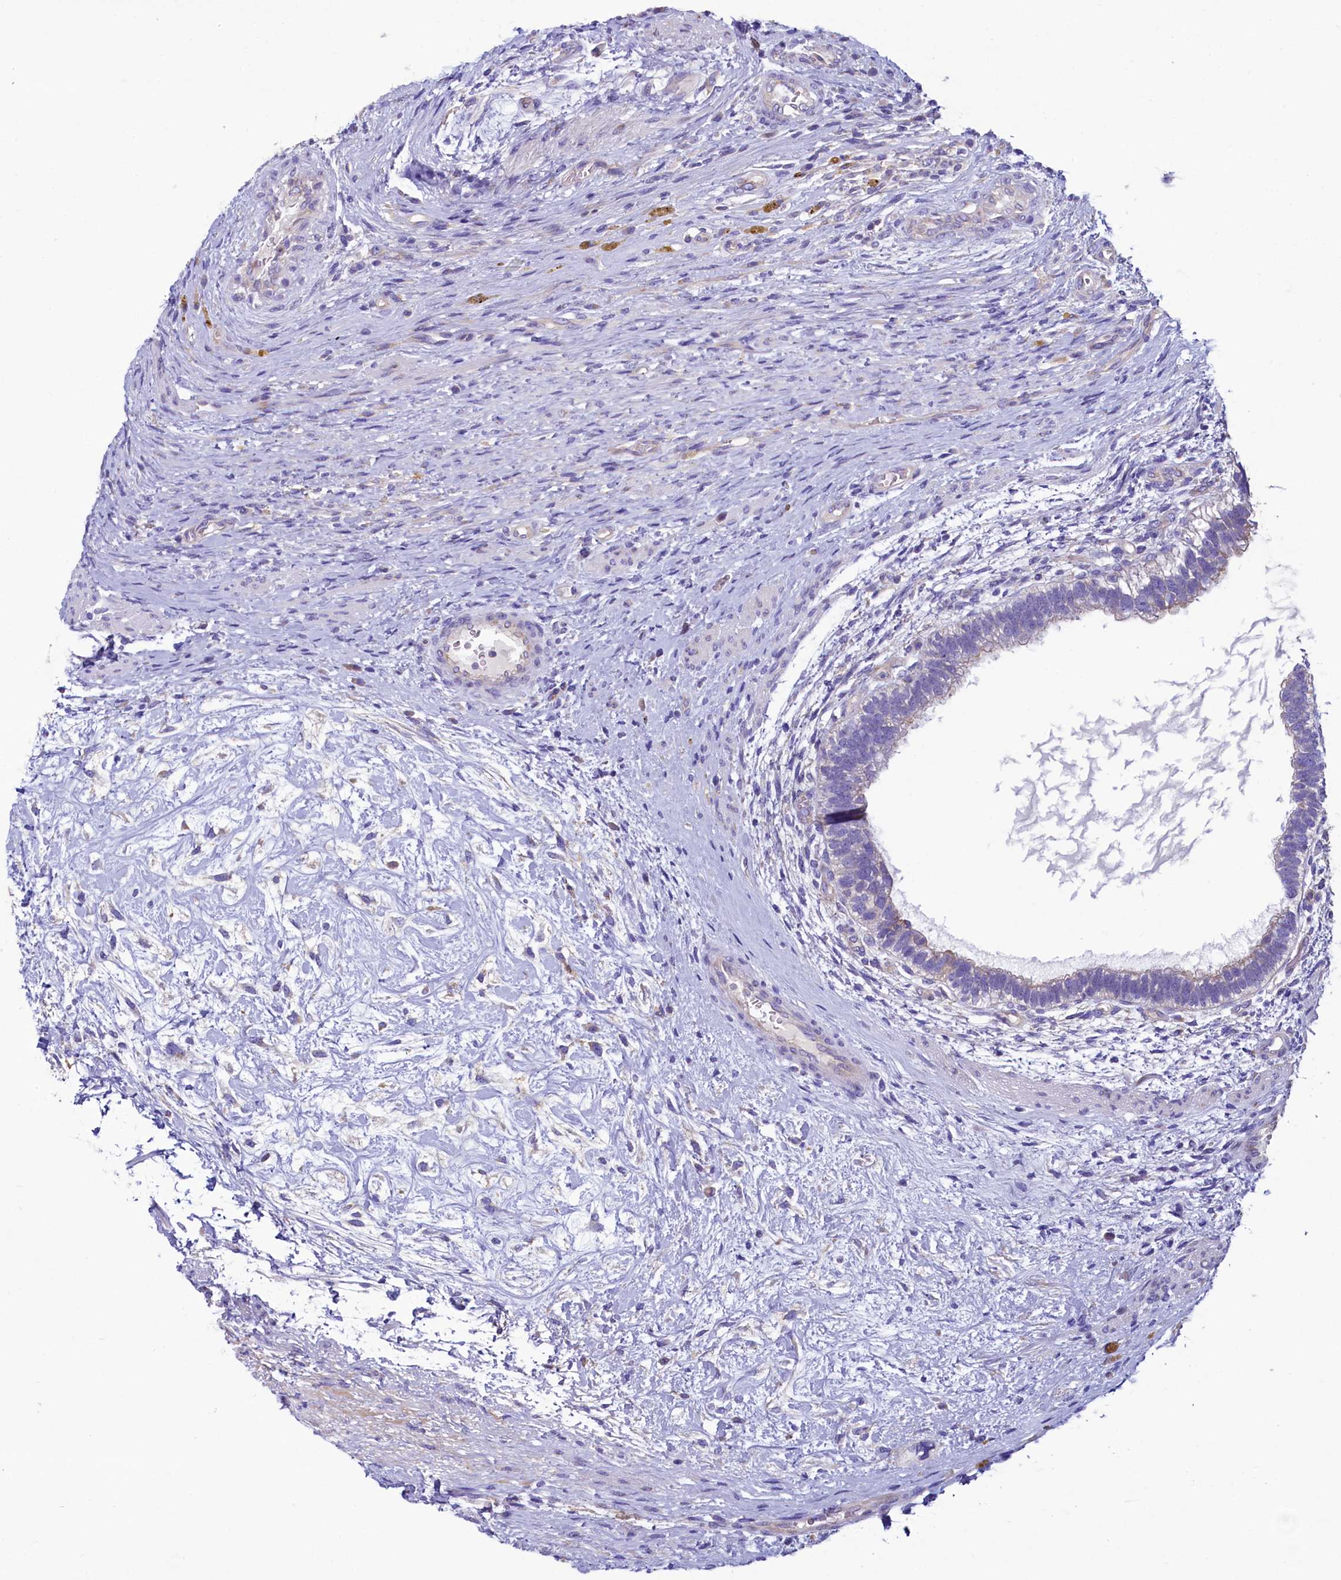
{"staining": {"intensity": "negative", "quantity": "none", "location": "none"}, "tissue": "testis cancer", "cell_type": "Tumor cells", "image_type": "cancer", "snomed": [{"axis": "morphology", "description": "Carcinoma, Embryonal, NOS"}, {"axis": "topography", "description": "Testis"}], "caption": "DAB (3,3'-diaminobenzidine) immunohistochemical staining of human testis cancer (embryonal carcinoma) displays no significant expression in tumor cells.", "gene": "GPR21", "patient": {"sex": "male", "age": 26}}